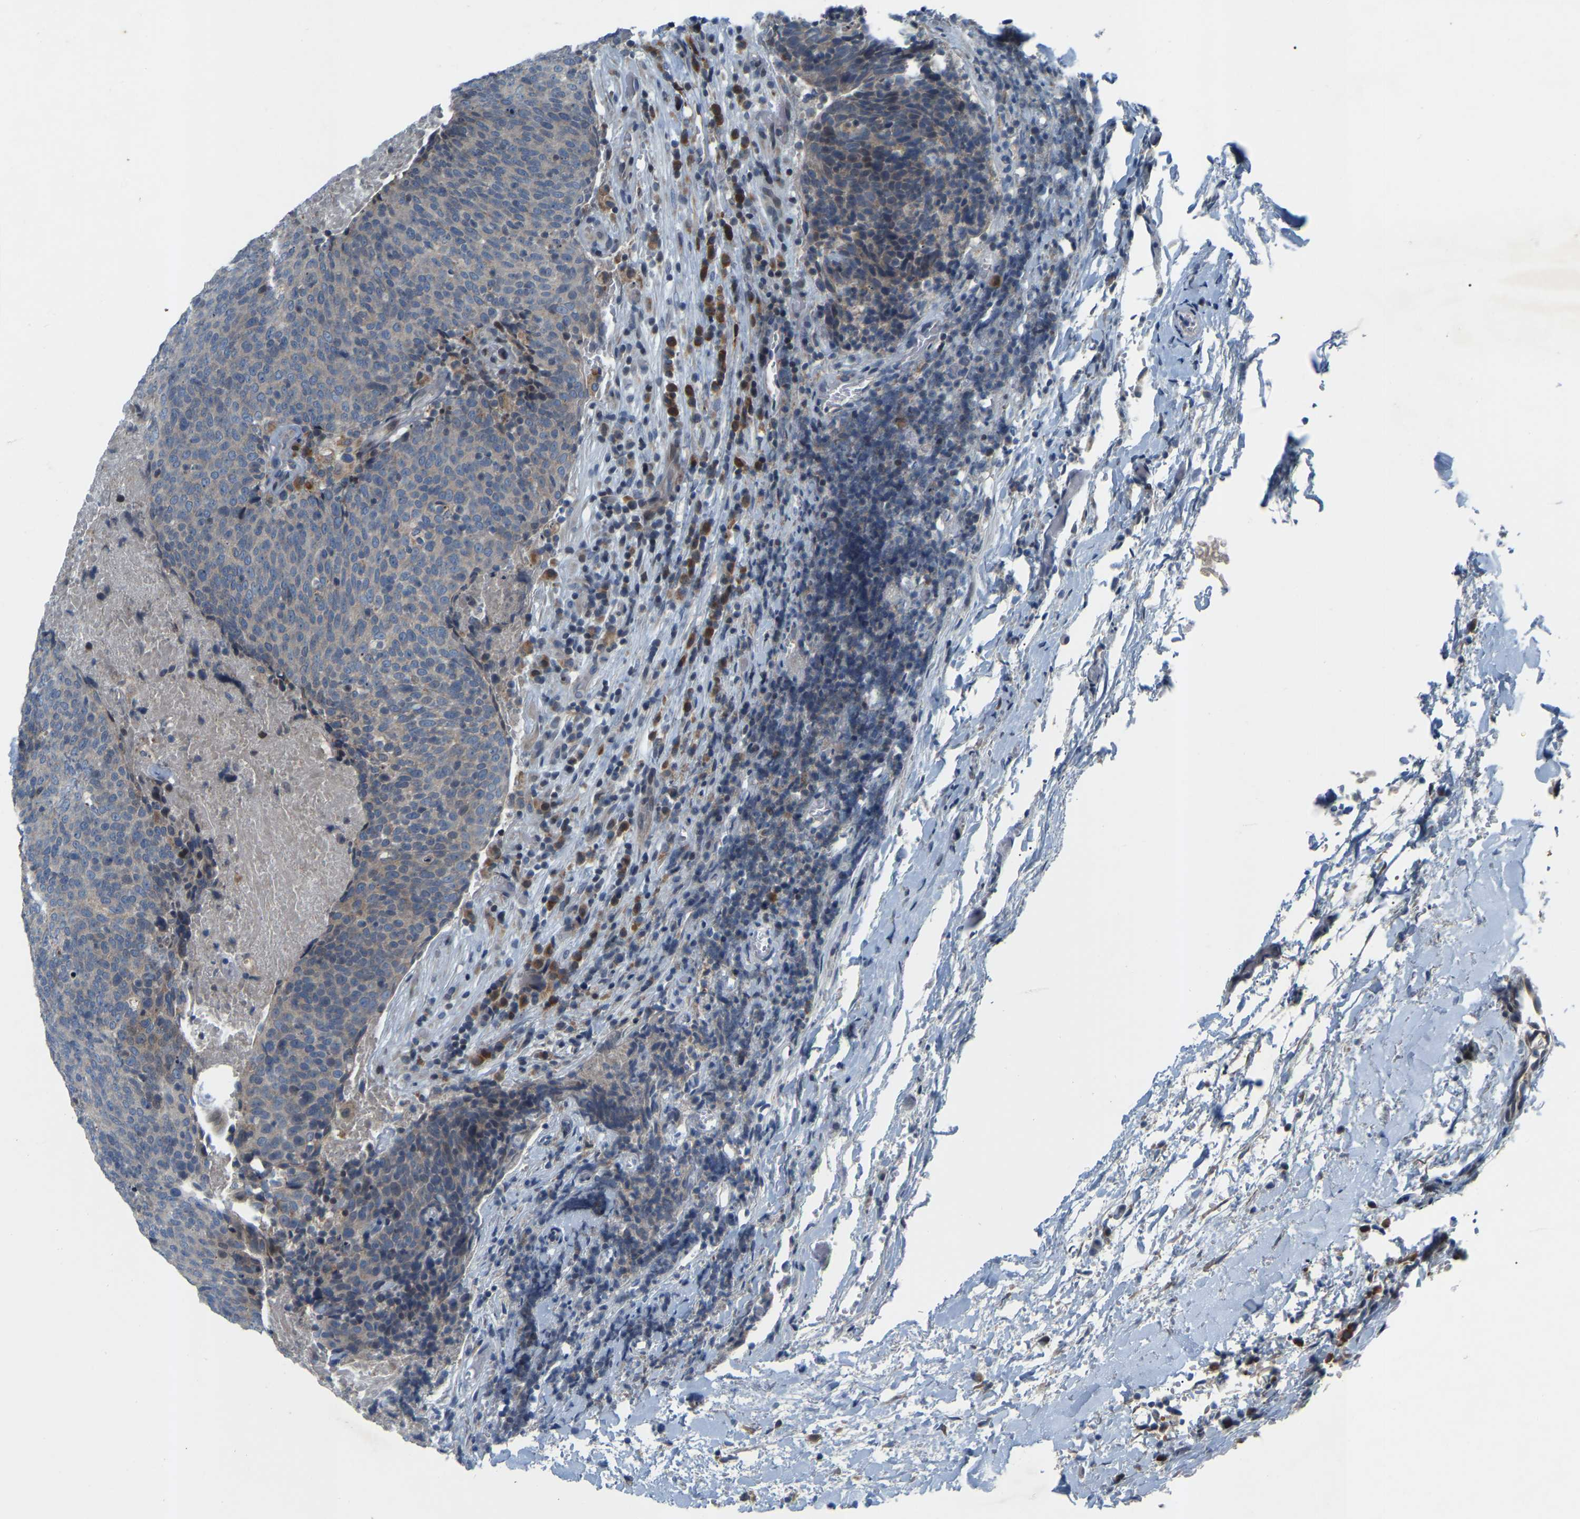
{"staining": {"intensity": "weak", "quantity": "<25%", "location": "cytoplasmic/membranous"}, "tissue": "head and neck cancer", "cell_type": "Tumor cells", "image_type": "cancer", "snomed": [{"axis": "morphology", "description": "Squamous cell carcinoma, NOS"}, {"axis": "morphology", "description": "Squamous cell carcinoma, metastatic, NOS"}, {"axis": "topography", "description": "Lymph node"}, {"axis": "topography", "description": "Head-Neck"}], "caption": "Protein analysis of head and neck metastatic squamous cell carcinoma shows no significant expression in tumor cells.", "gene": "PARL", "patient": {"sex": "male", "age": 62}}